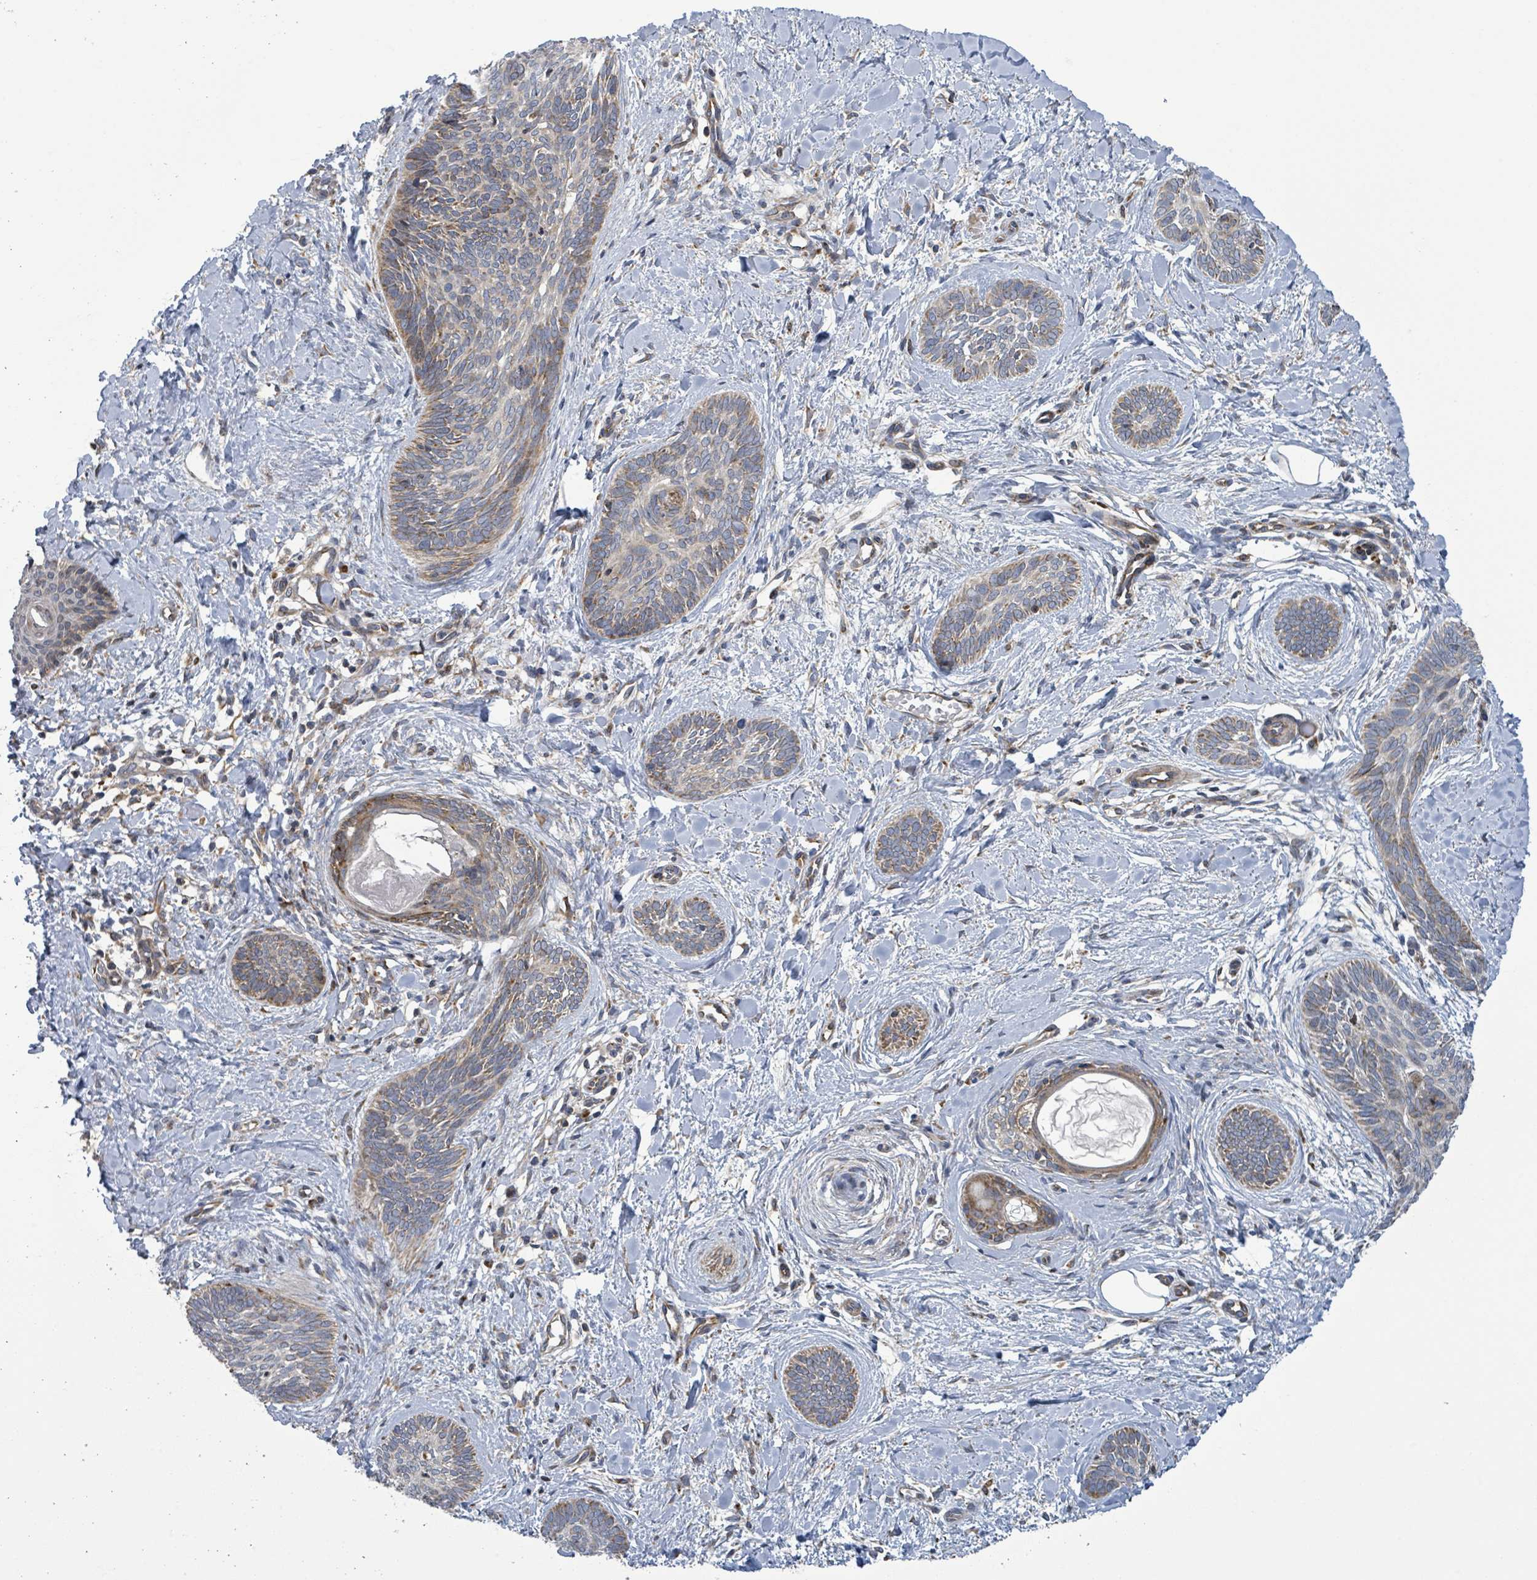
{"staining": {"intensity": "weak", "quantity": "<25%", "location": "cytoplasmic/membranous"}, "tissue": "skin cancer", "cell_type": "Tumor cells", "image_type": "cancer", "snomed": [{"axis": "morphology", "description": "Basal cell carcinoma"}, {"axis": "topography", "description": "Skin"}], "caption": "A photomicrograph of skin cancer (basal cell carcinoma) stained for a protein demonstrates no brown staining in tumor cells. (Immunohistochemistry (ihc), brightfield microscopy, high magnification).", "gene": "NOMO1", "patient": {"sex": "female", "age": 81}}